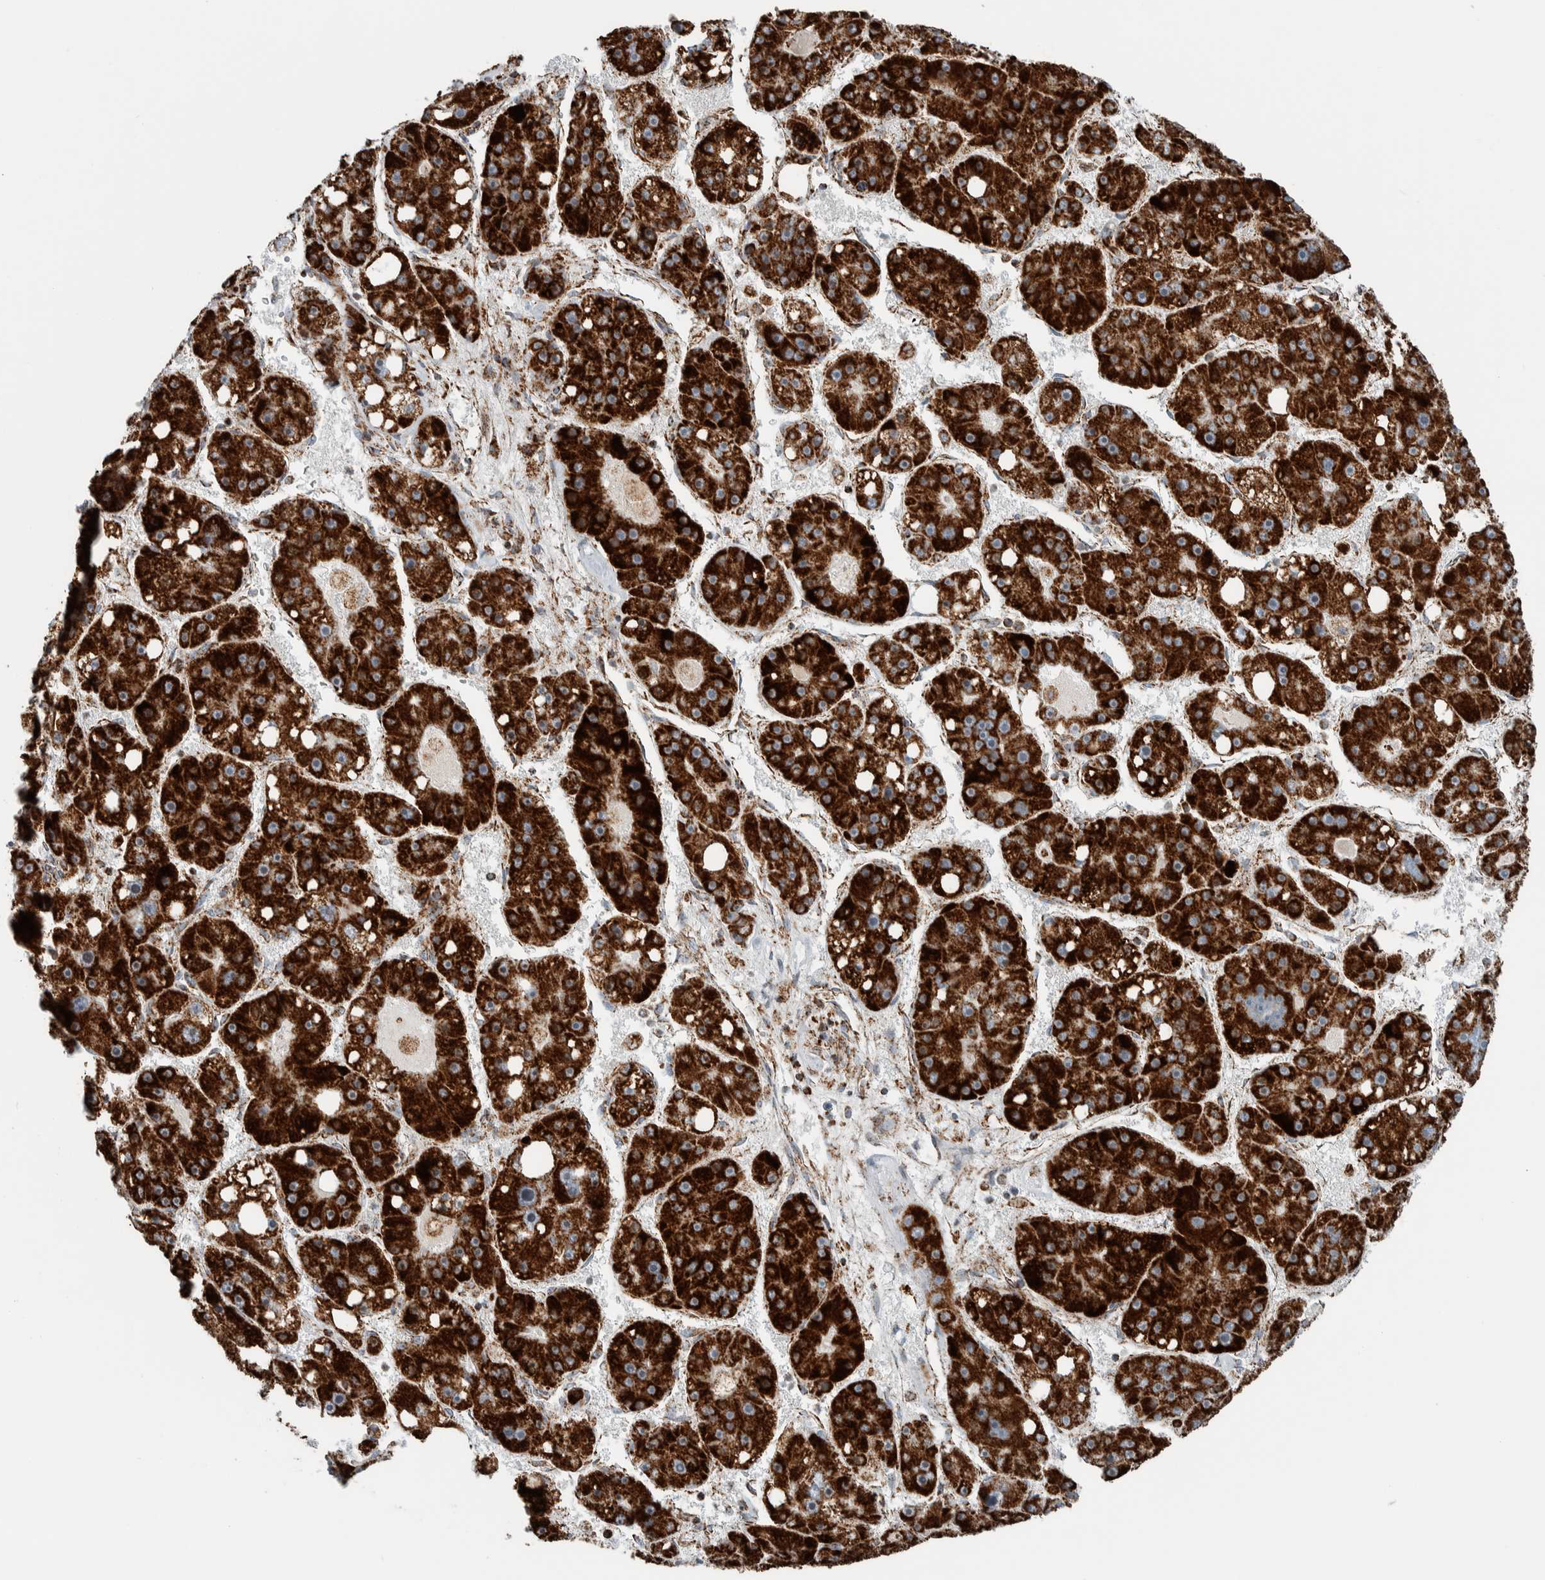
{"staining": {"intensity": "strong", "quantity": ">75%", "location": "cytoplasmic/membranous"}, "tissue": "liver cancer", "cell_type": "Tumor cells", "image_type": "cancer", "snomed": [{"axis": "morphology", "description": "Carcinoma, Hepatocellular, NOS"}, {"axis": "topography", "description": "Liver"}], "caption": "Immunohistochemistry (IHC) histopathology image of human liver hepatocellular carcinoma stained for a protein (brown), which demonstrates high levels of strong cytoplasmic/membranous positivity in about >75% of tumor cells.", "gene": "CNTROB", "patient": {"sex": "female", "age": 61}}